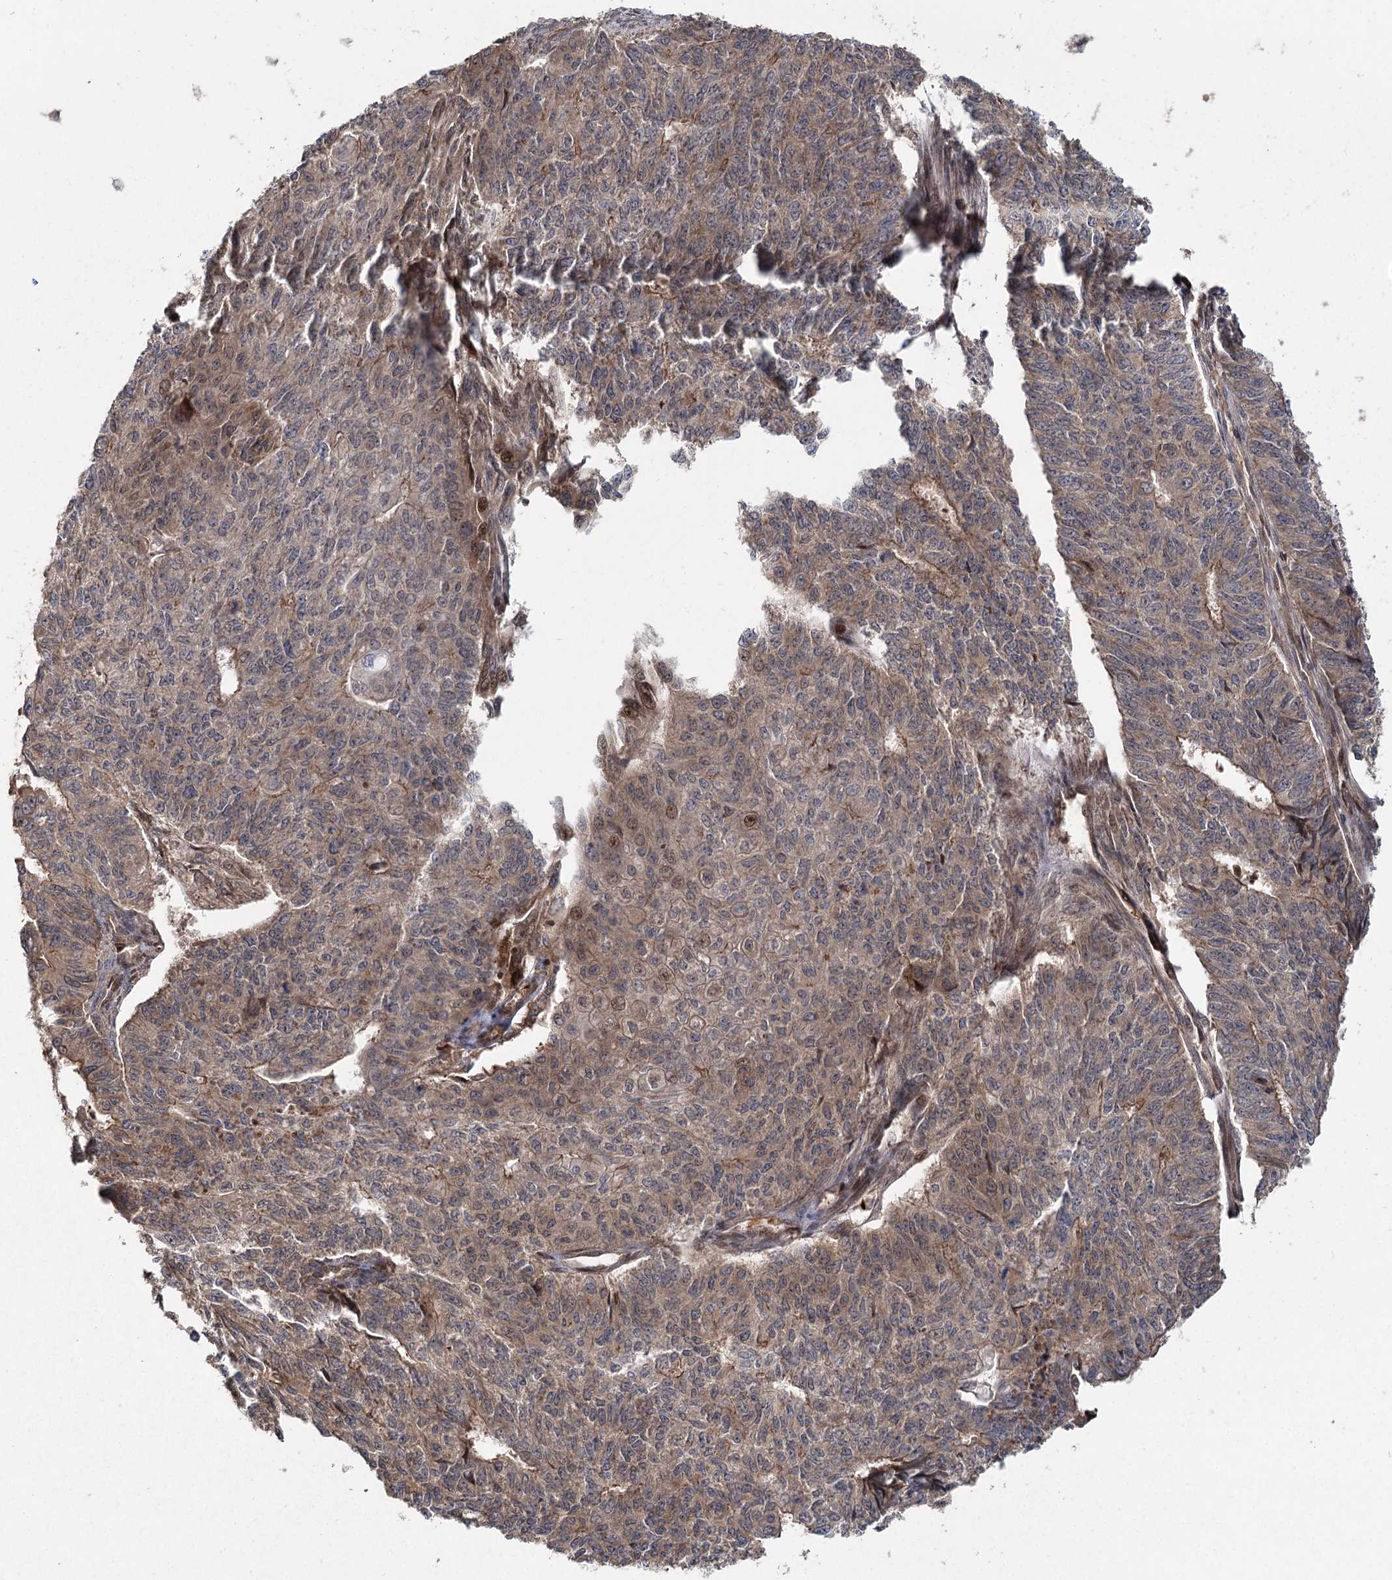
{"staining": {"intensity": "weak", "quantity": ">75%", "location": "cytoplasmic/membranous"}, "tissue": "endometrial cancer", "cell_type": "Tumor cells", "image_type": "cancer", "snomed": [{"axis": "morphology", "description": "Adenocarcinoma, NOS"}, {"axis": "topography", "description": "Endometrium"}], "caption": "Adenocarcinoma (endometrial) tissue displays weak cytoplasmic/membranous staining in about >75% of tumor cells, visualized by immunohistochemistry.", "gene": "RAPGEF6", "patient": {"sex": "female", "age": 32}}